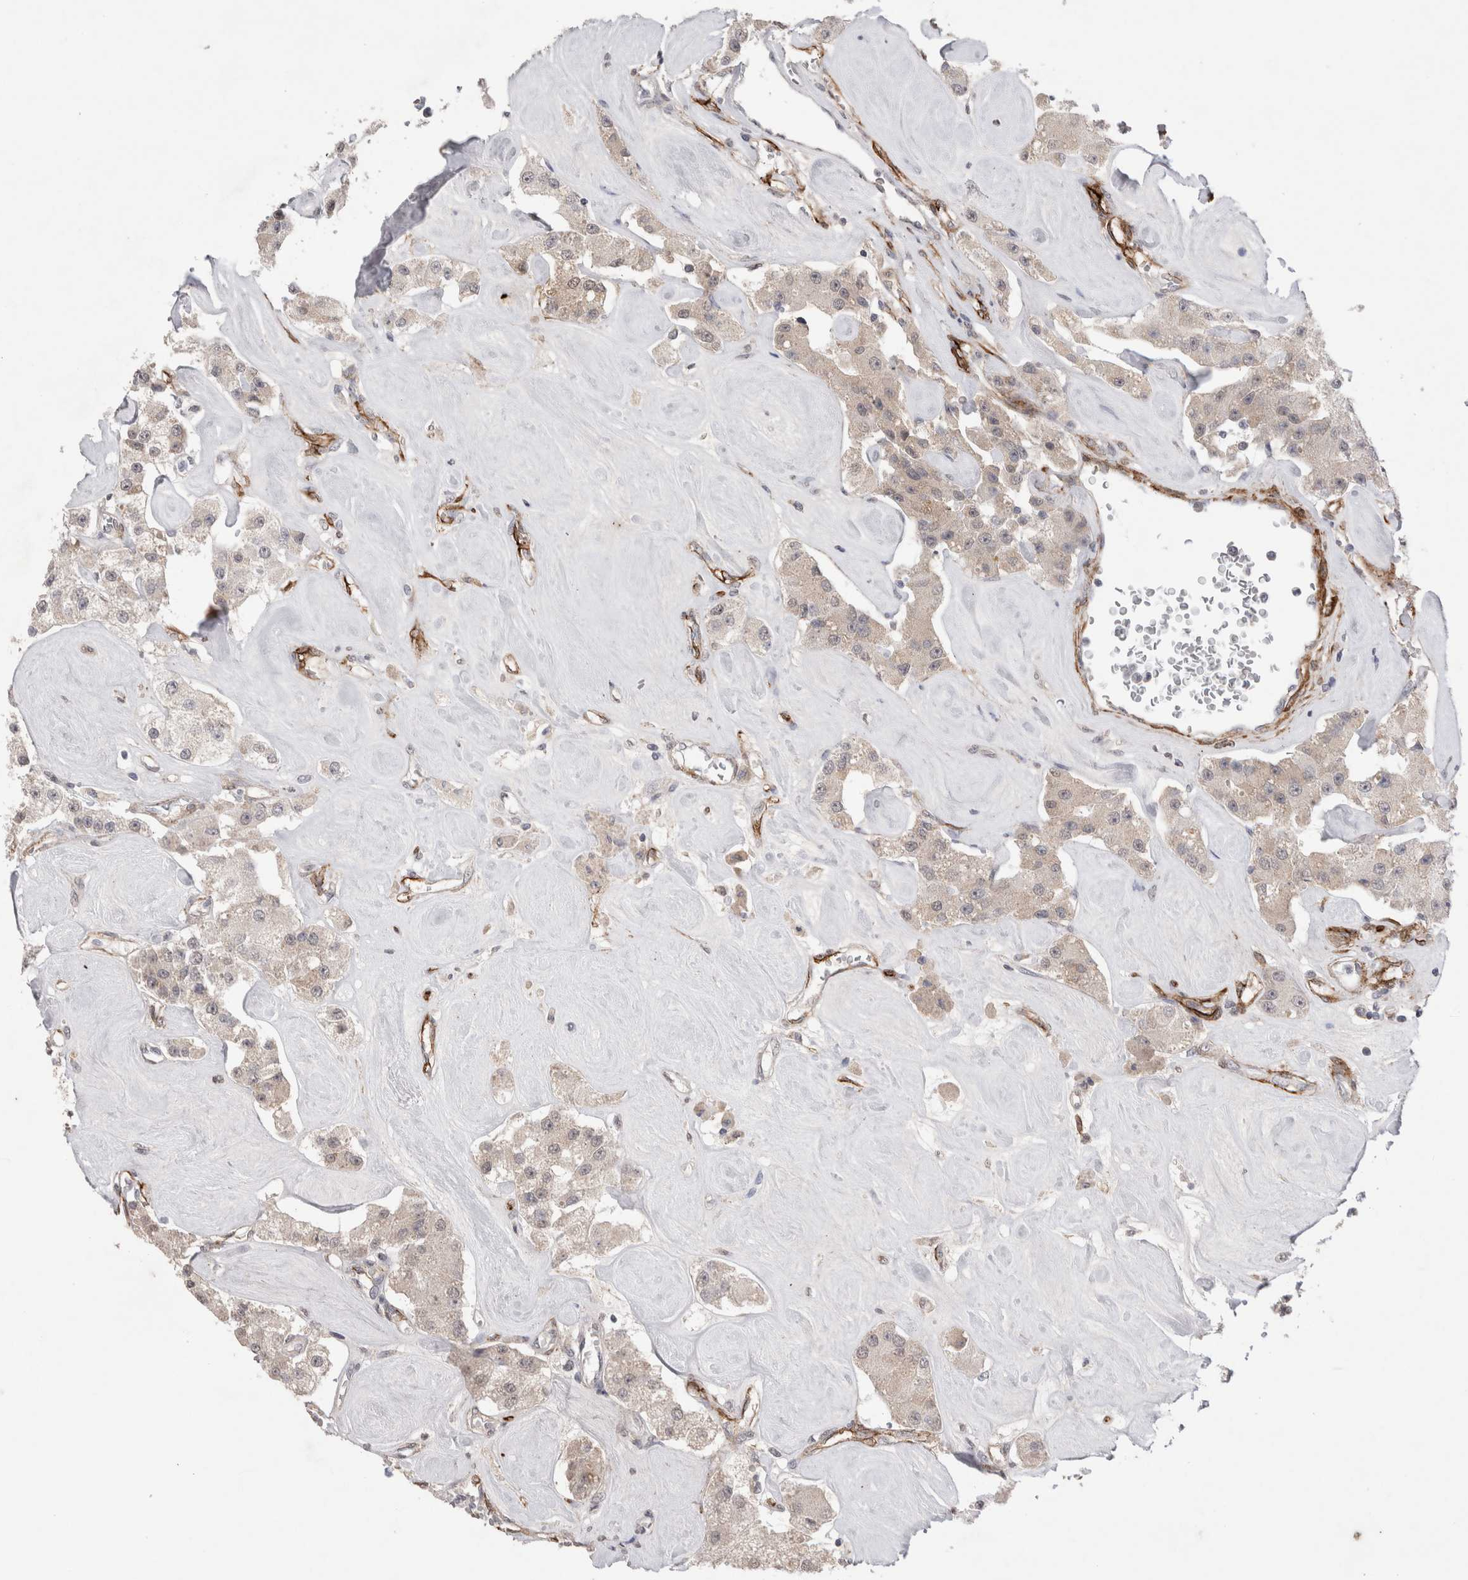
{"staining": {"intensity": "weak", "quantity": ">75%", "location": "cytoplasmic/membranous"}, "tissue": "carcinoid", "cell_type": "Tumor cells", "image_type": "cancer", "snomed": [{"axis": "morphology", "description": "Carcinoid, malignant, NOS"}, {"axis": "topography", "description": "Pancreas"}], "caption": "Carcinoid (malignant) stained for a protein (brown) reveals weak cytoplasmic/membranous positive expression in approximately >75% of tumor cells.", "gene": "CDH13", "patient": {"sex": "male", "age": 41}}